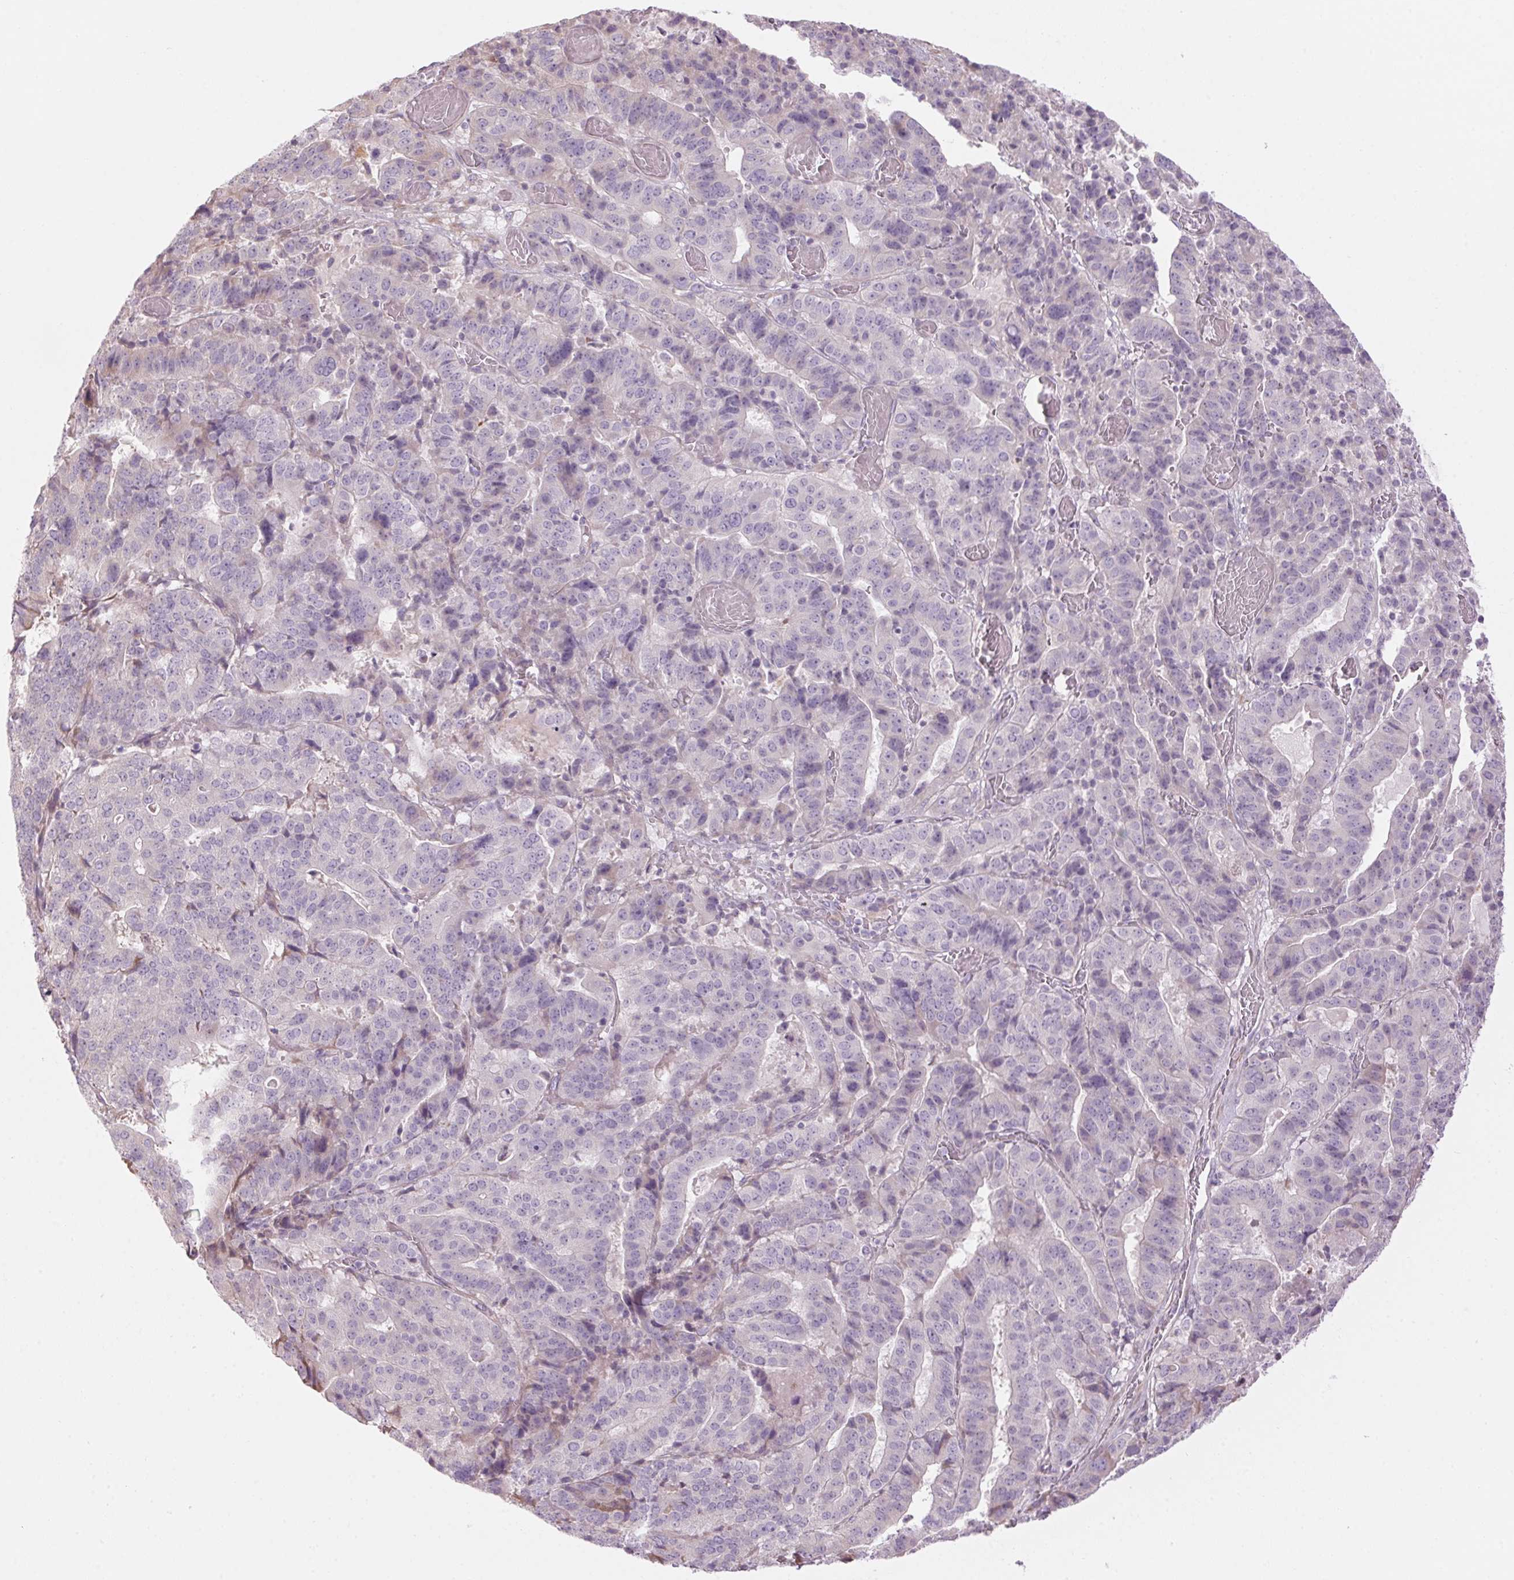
{"staining": {"intensity": "negative", "quantity": "none", "location": "none"}, "tissue": "stomach cancer", "cell_type": "Tumor cells", "image_type": "cancer", "snomed": [{"axis": "morphology", "description": "Adenocarcinoma, NOS"}, {"axis": "topography", "description": "Stomach"}], "caption": "DAB immunohistochemical staining of stomach adenocarcinoma exhibits no significant expression in tumor cells.", "gene": "GNMT", "patient": {"sex": "male", "age": 48}}